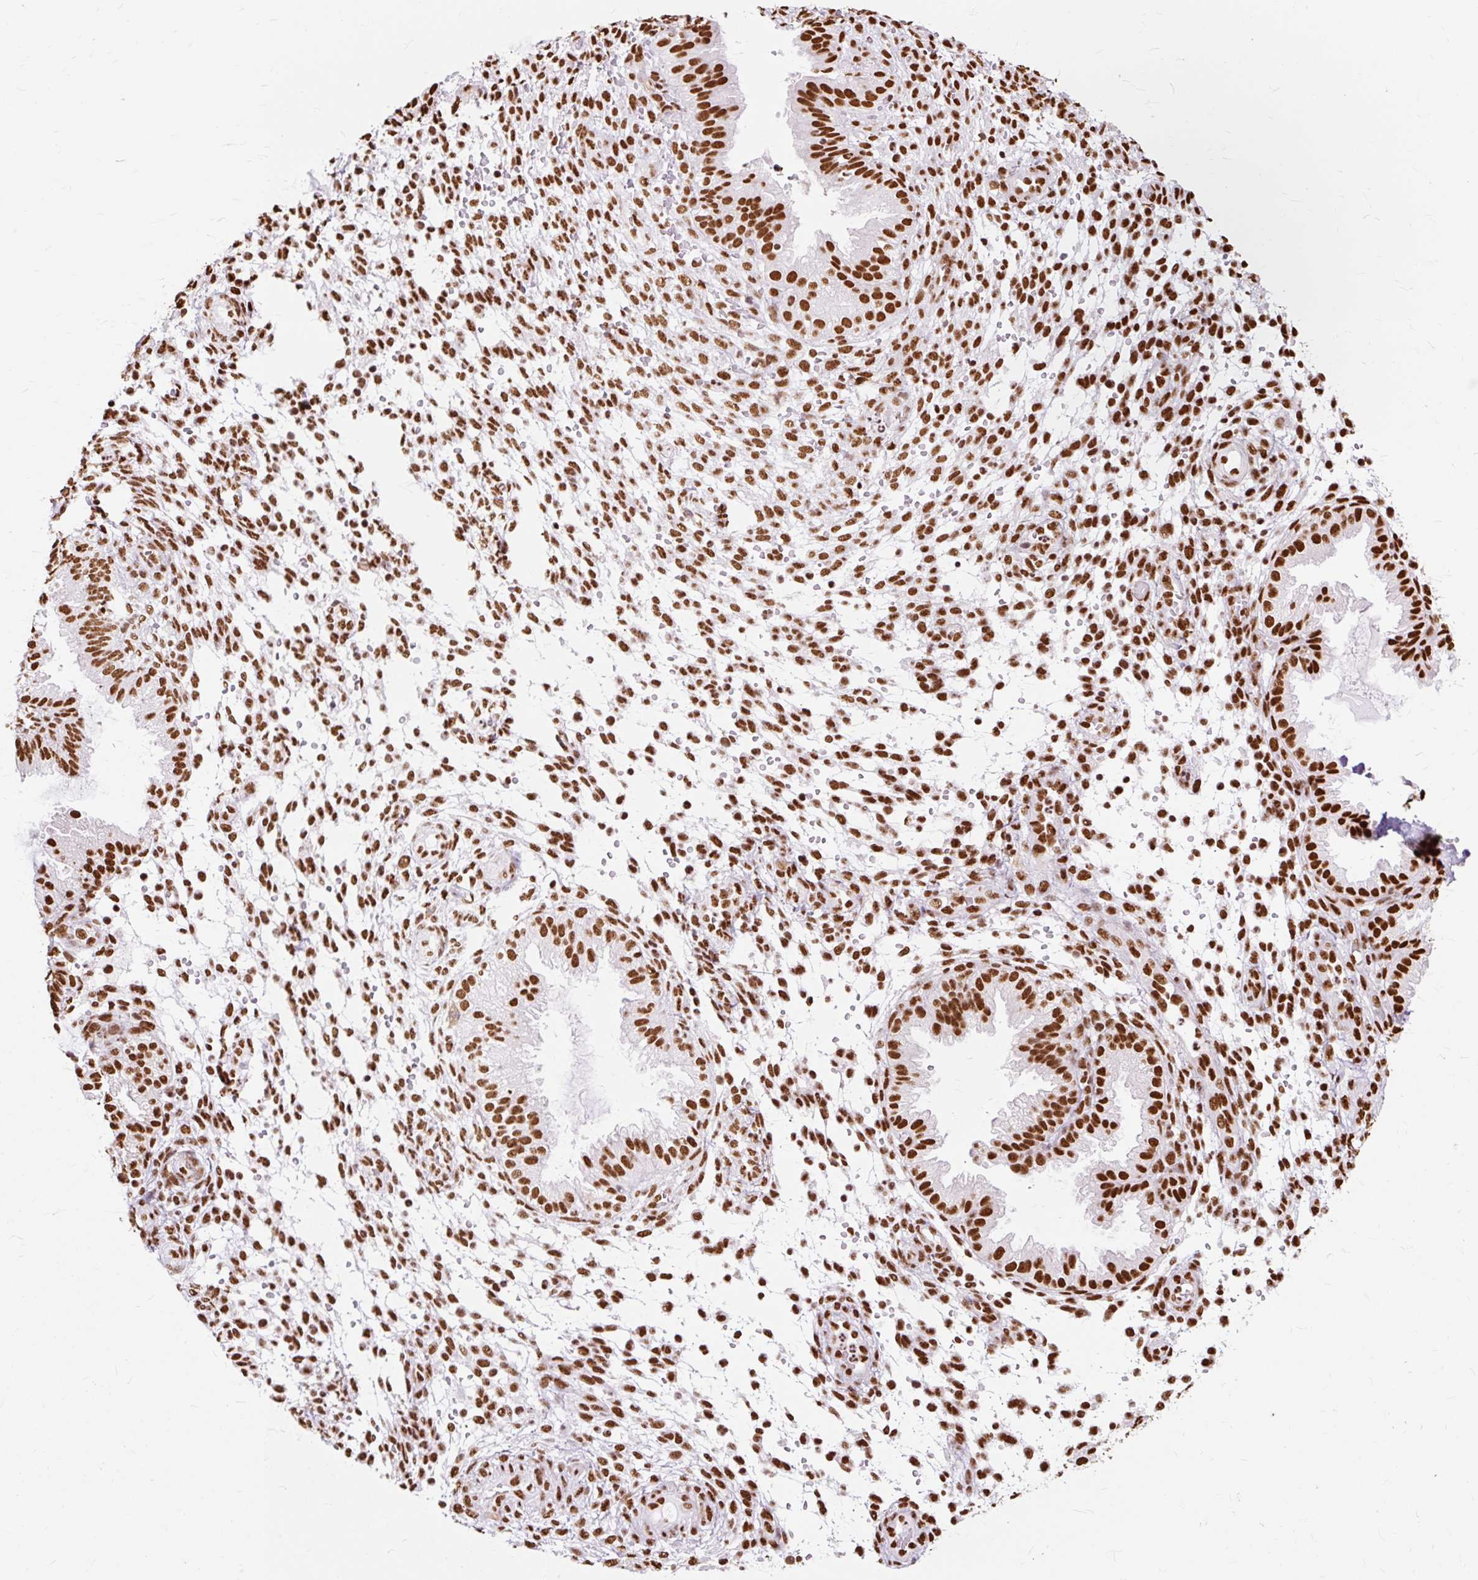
{"staining": {"intensity": "strong", "quantity": "25%-75%", "location": "nuclear"}, "tissue": "endometrium", "cell_type": "Cells in endometrial stroma", "image_type": "normal", "snomed": [{"axis": "morphology", "description": "Normal tissue, NOS"}, {"axis": "topography", "description": "Endometrium"}], "caption": "Immunohistochemical staining of normal human endometrium shows 25%-75% levels of strong nuclear protein positivity in approximately 25%-75% of cells in endometrial stroma.", "gene": "XRCC6", "patient": {"sex": "female", "age": 33}}